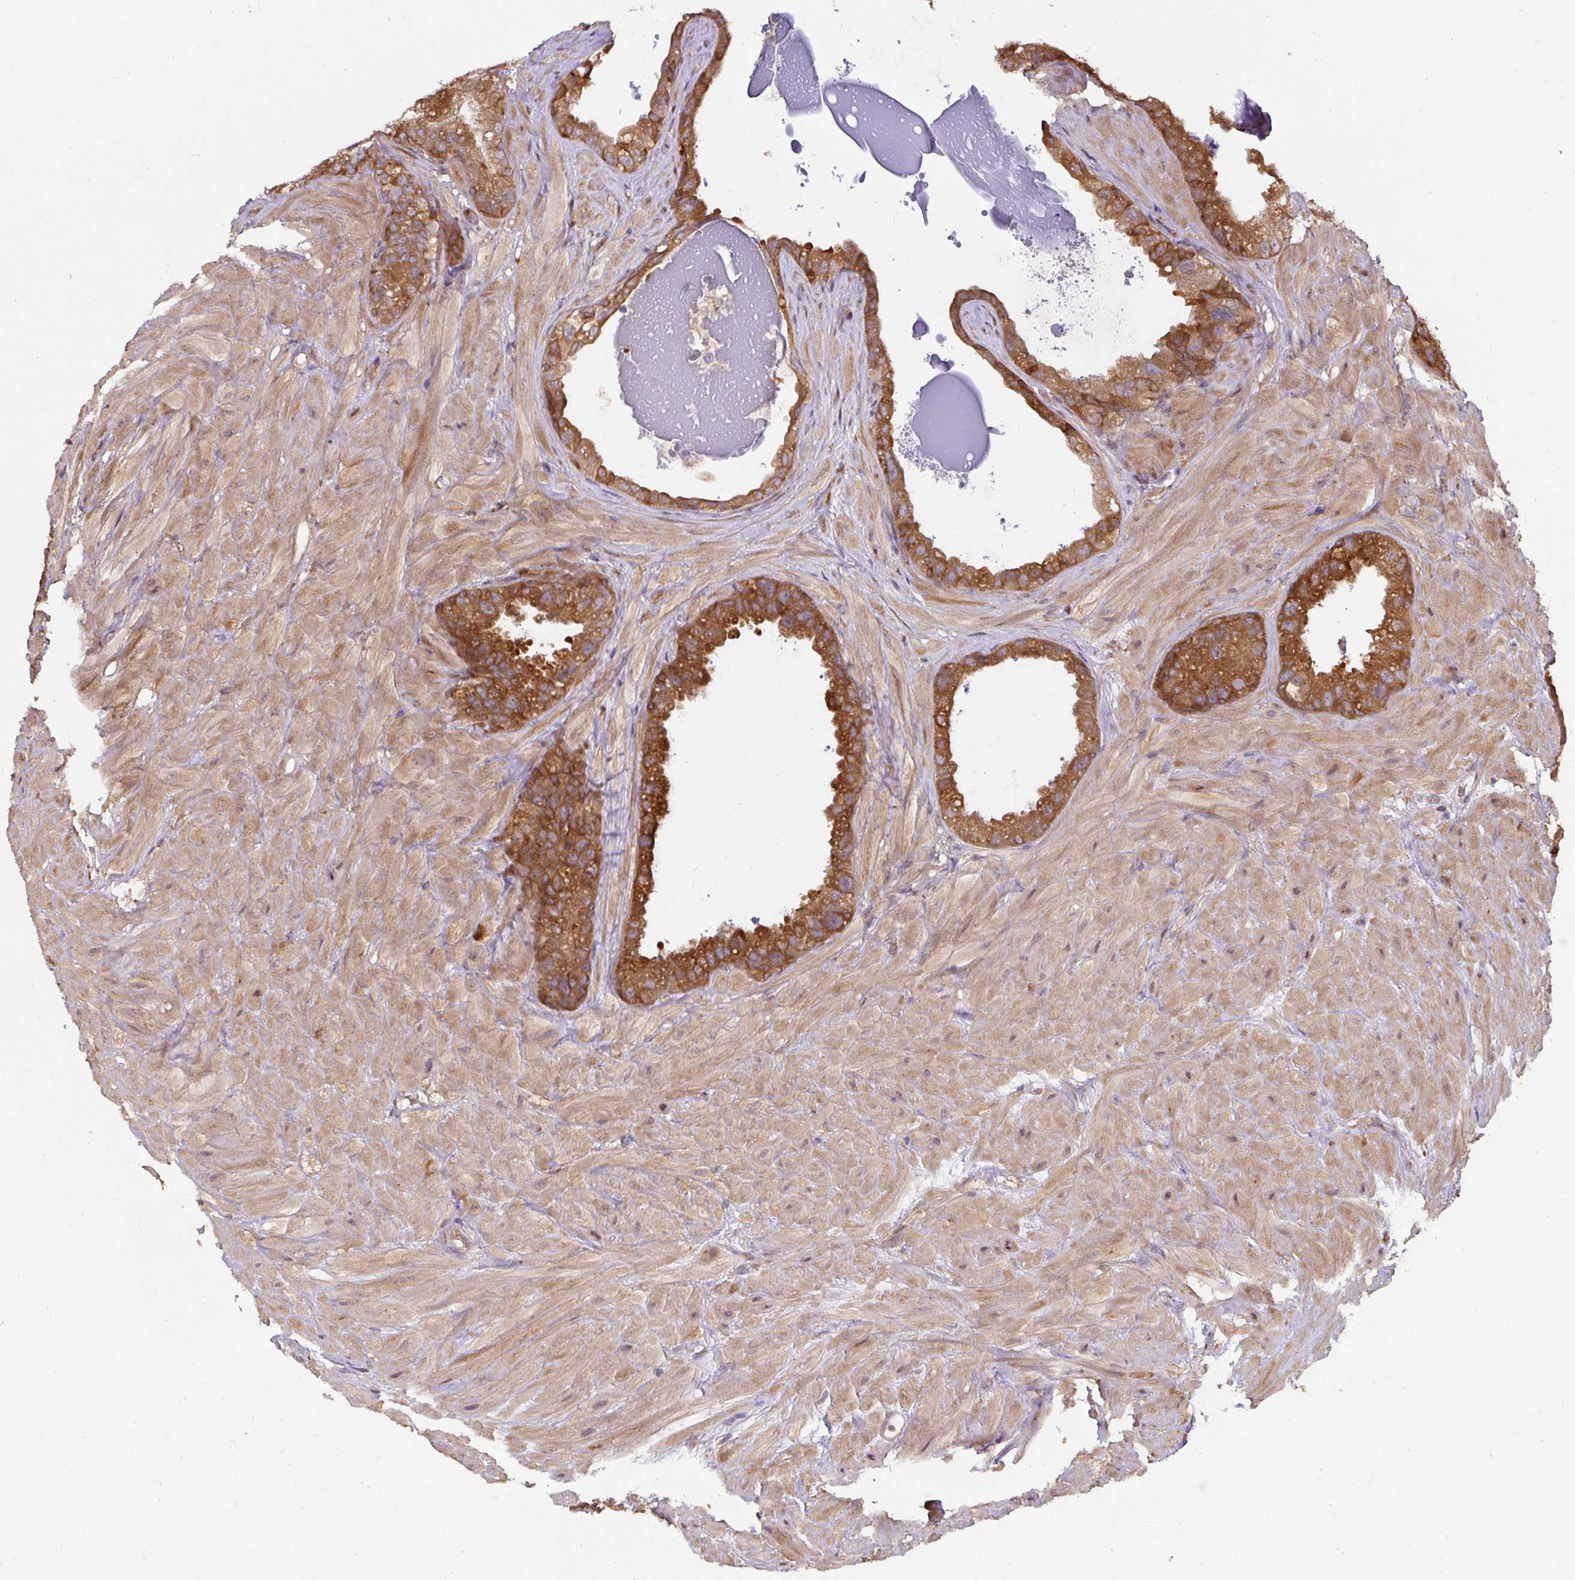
{"staining": {"intensity": "strong", "quantity": ">75%", "location": "cytoplasmic/membranous"}, "tissue": "seminal vesicle", "cell_type": "Glandular cells", "image_type": "normal", "snomed": [{"axis": "morphology", "description": "Normal tissue, NOS"}, {"axis": "topography", "description": "Seminal veicle"}, {"axis": "topography", "description": "Peripheral nerve tissue"}], "caption": "Immunohistochemical staining of benign human seminal vesicle demonstrates strong cytoplasmic/membranous protein expression in approximately >75% of glandular cells.", "gene": "ST13", "patient": {"sex": "male", "age": 76}}